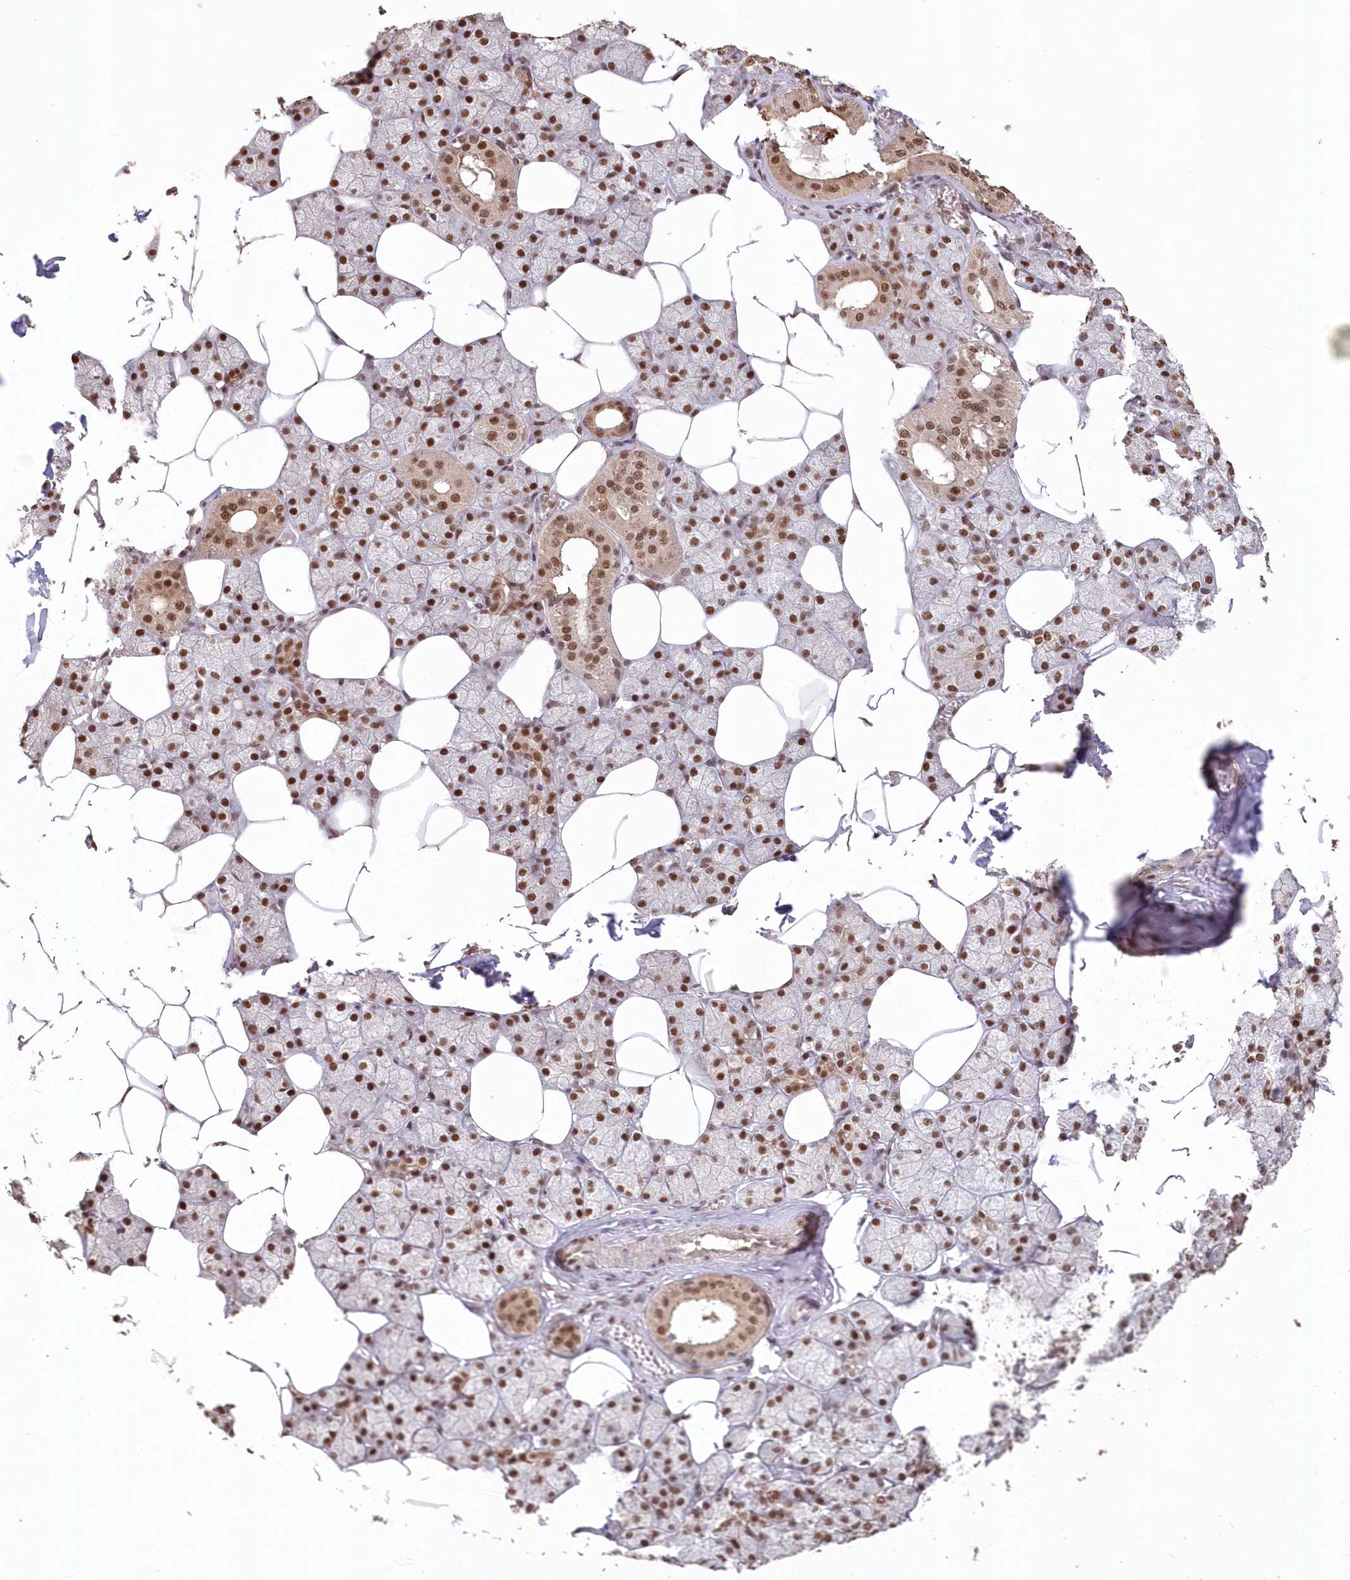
{"staining": {"intensity": "strong", "quantity": ">75%", "location": "nuclear"}, "tissue": "salivary gland", "cell_type": "Glandular cells", "image_type": "normal", "snomed": [{"axis": "morphology", "description": "Normal tissue, NOS"}, {"axis": "topography", "description": "Salivary gland"}], "caption": "This image demonstrates benign salivary gland stained with IHC to label a protein in brown. The nuclear of glandular cells show strong positivity for the protein. Nuclei are counter-stained blue.", "gene": "PDS5A", "patient": {"sex": "male", "age": 62}}